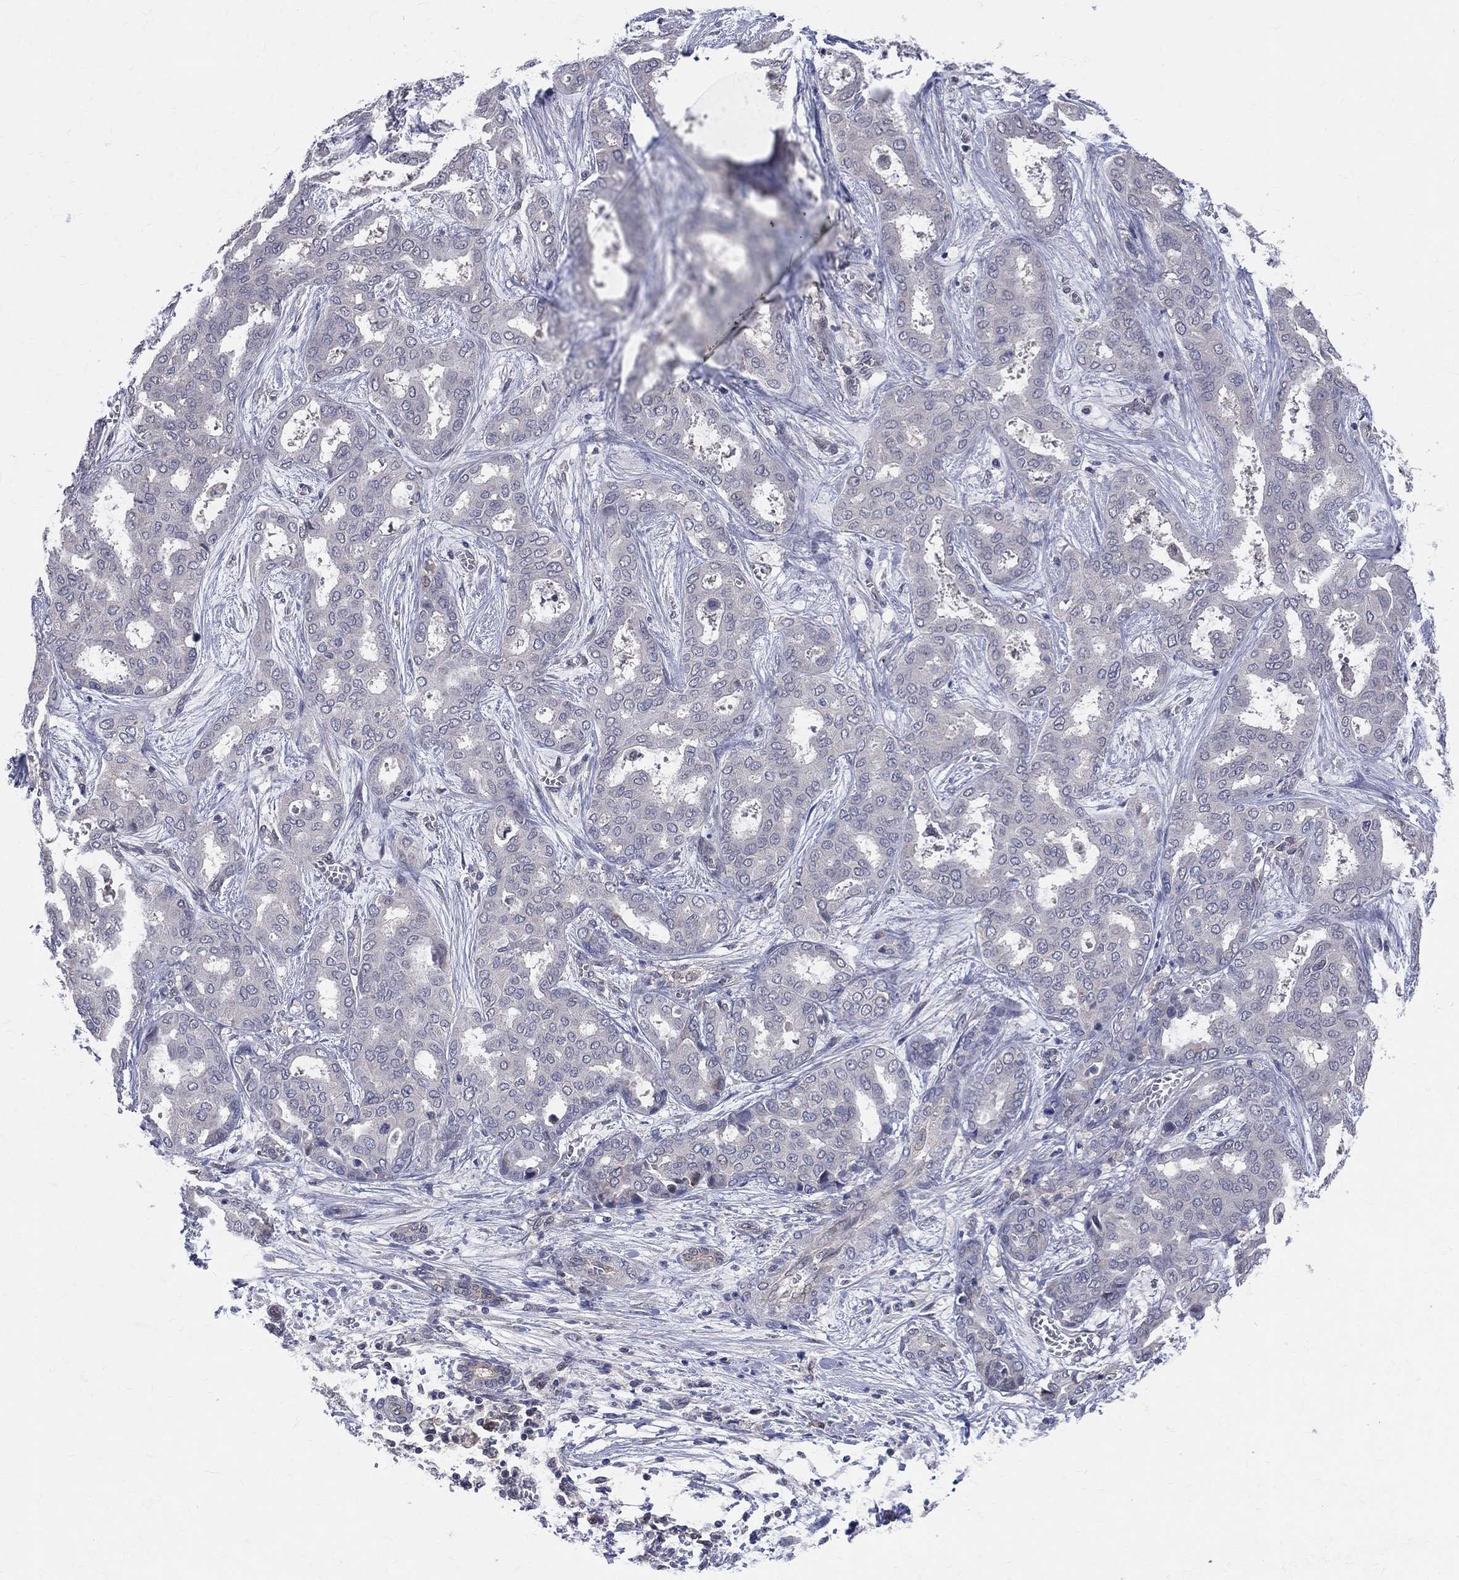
{"staining": {"intensity": "negative", "quantity": "none", "location": "none"}, "tissue": "liver cancer", "cell_type": "Tumor cells", "image_type": "cancer", "snomed": [{"axis": "morphology", "description": "Cholangiocarcinoma"}, {"axis": "topography", "description": "Liver"}], "caption": "Immunohistochemistry photomicrograph of human liver cancer stained for a protein (brown), which demonstrates no staining in tumor cells.", "gene": "DLG4", "patient": {"sex": "female", "age": 64}}